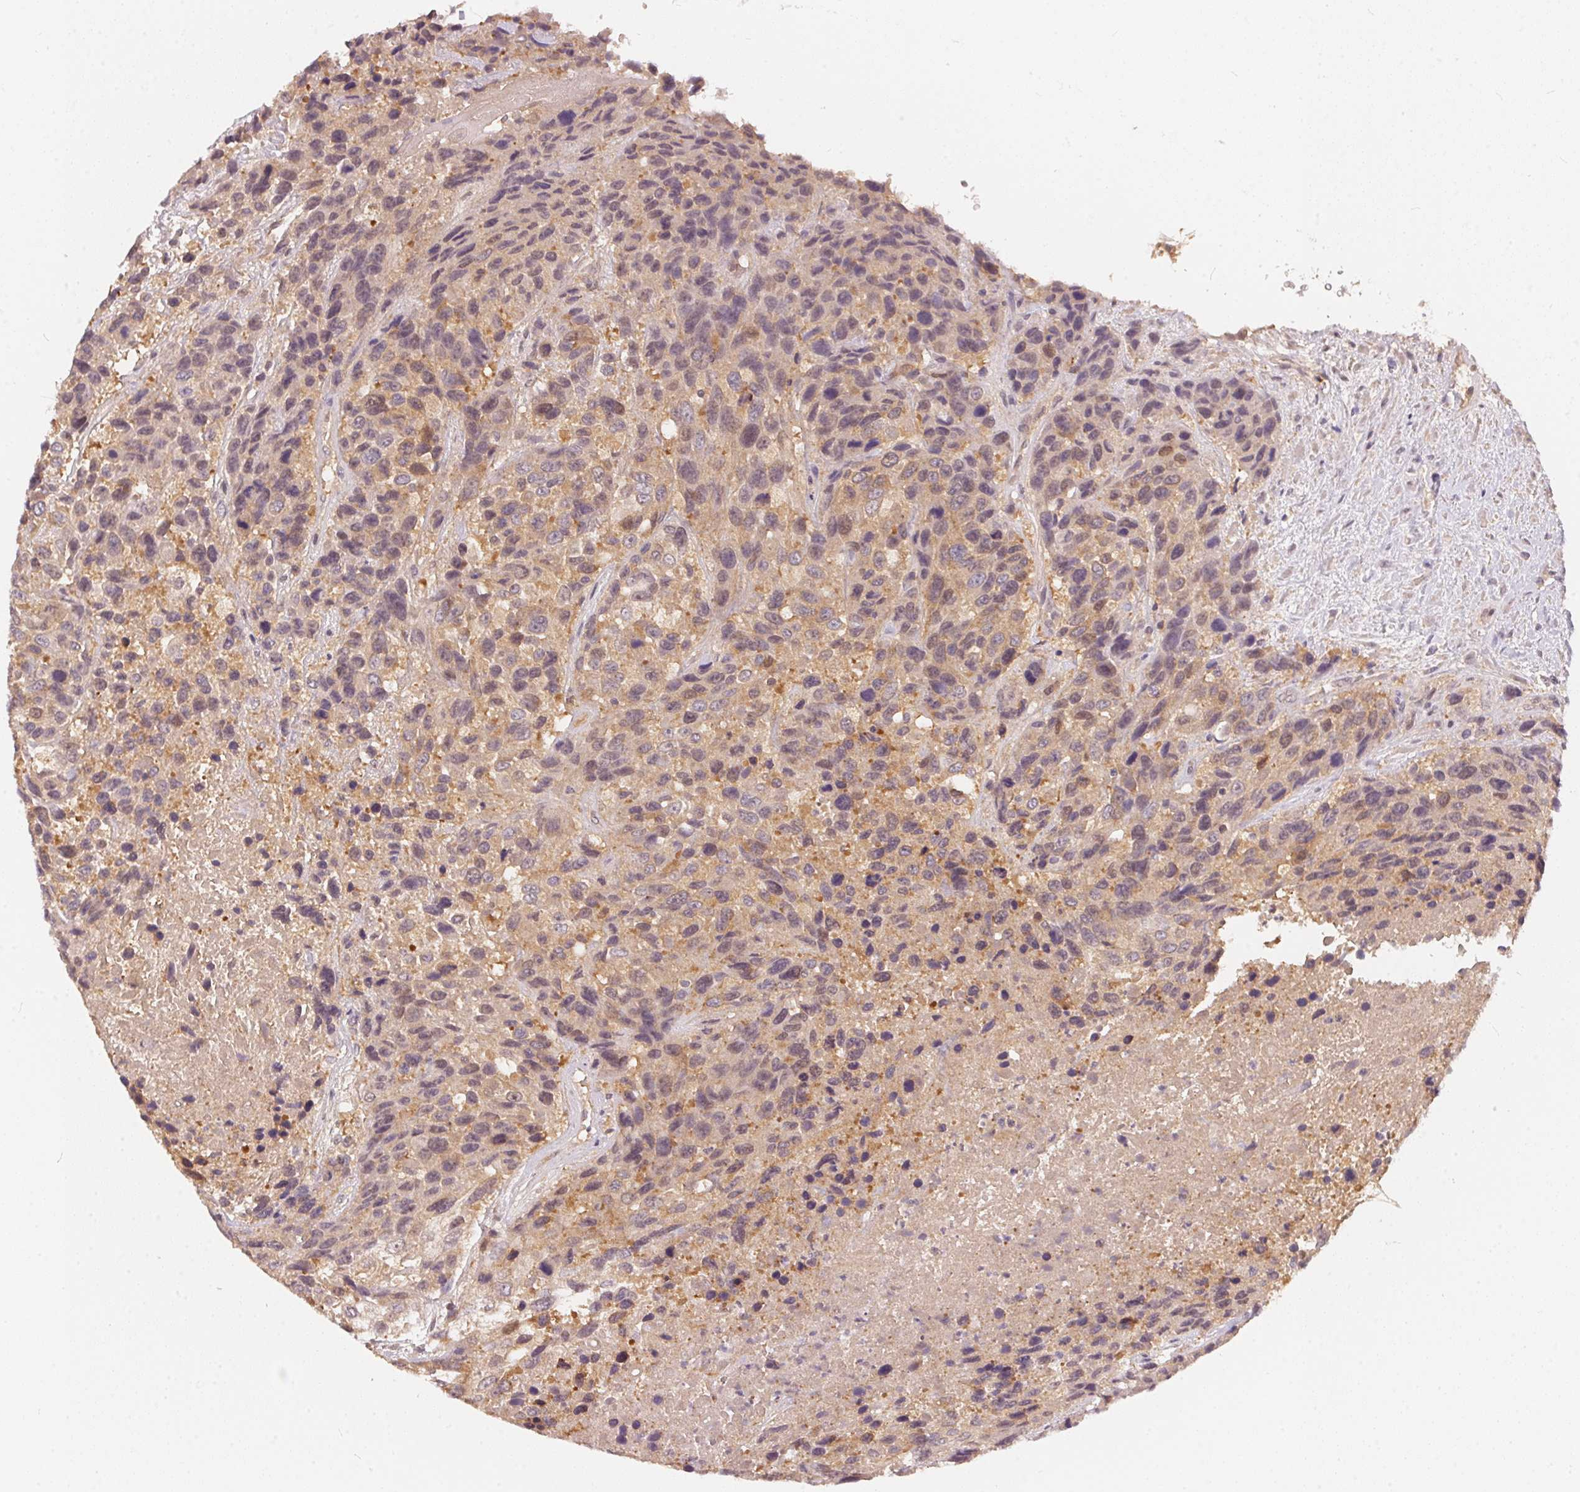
{"staining": {"intensity": "weak", "quantity": "25%-75%", "location": "cytoplasmic/membranous"}, "tissue": "urothelial cancer", "cell_type": "Tumor cells", "image_type": "cancer", "snomed": [{"axis": "morphology", "description": "Urothelial carcinoma, High grade"}, {"axis": "topography", "description": "Urinary bladder"}], "caption": "Immunohistochemical staining of human urothelial cancer shows low levels of weak cytoplasmic/membranous expression in approximately 25%-75% of tumor cells. (Stains: DAB (3,3'-diaminobenzidine) in brown, nuclei in blue, Microscopy: brightfield microscopy at high magnification).", "gene": "BLMH", "patient": {"sex": "female", "age": 70}}